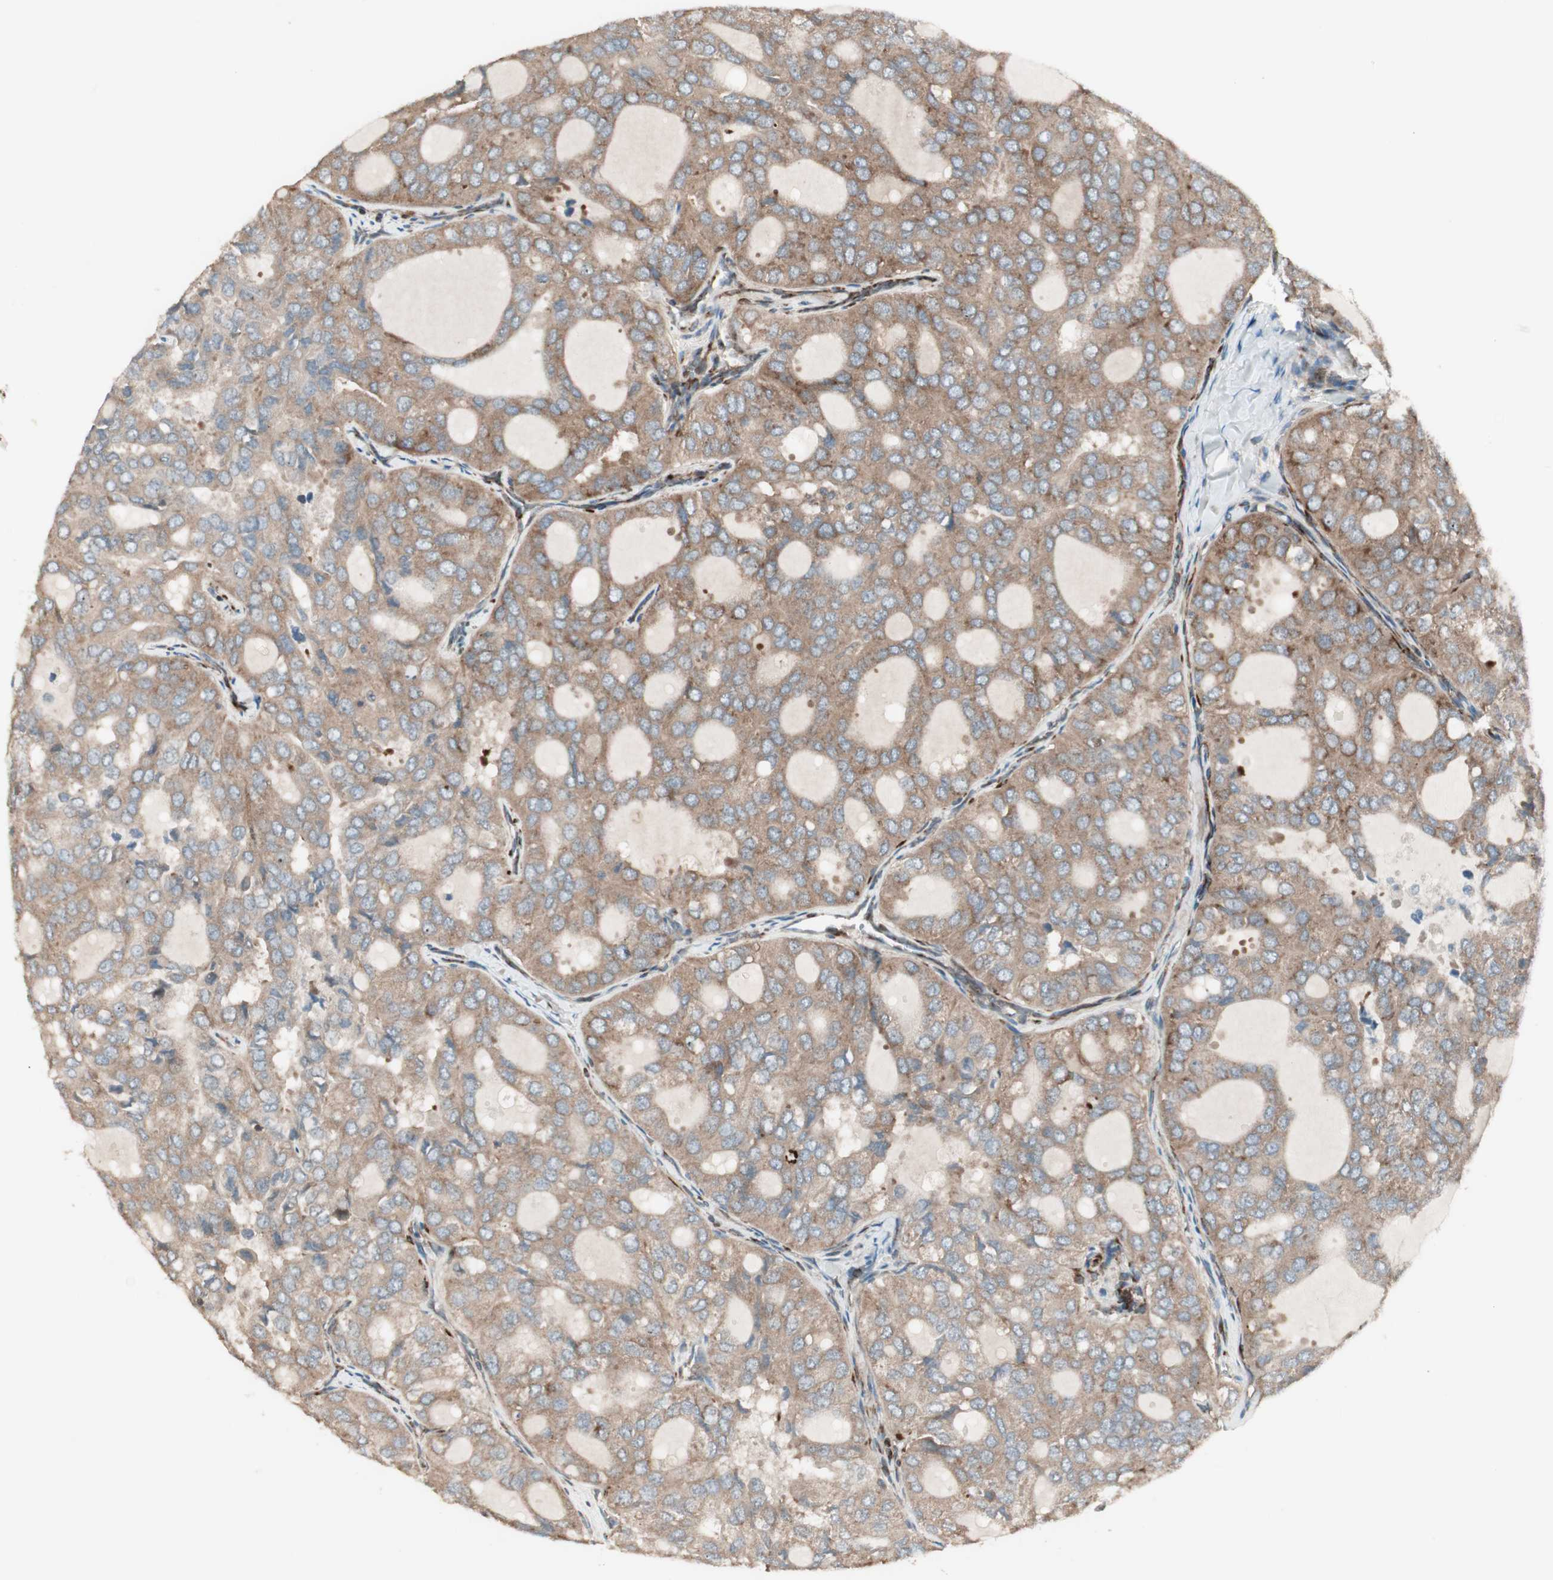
{"staining": {"intensity": "moderate", "quantity": ">75%", "location": "cytoplasmic/membranous"}, "tissue": "thyroid cancer", "cell_type": "Tumor cells", "image_type": "cancer", "snomed": [{"axis": "morphology", "description": "Follicular adenoma carcinoma, NOS"}, {"axis": "topography", "description": "Thyroid gland"}], "caption": "This is a micrograph of immunohistochemistry staining of follicular adenoma carcinoma (thyroid), which shows moderate staining in the cytoplasmic/membranous of tumor cells.", "gene": "PPP2R5E", "patient": {"sex": "male", "age": 75}}